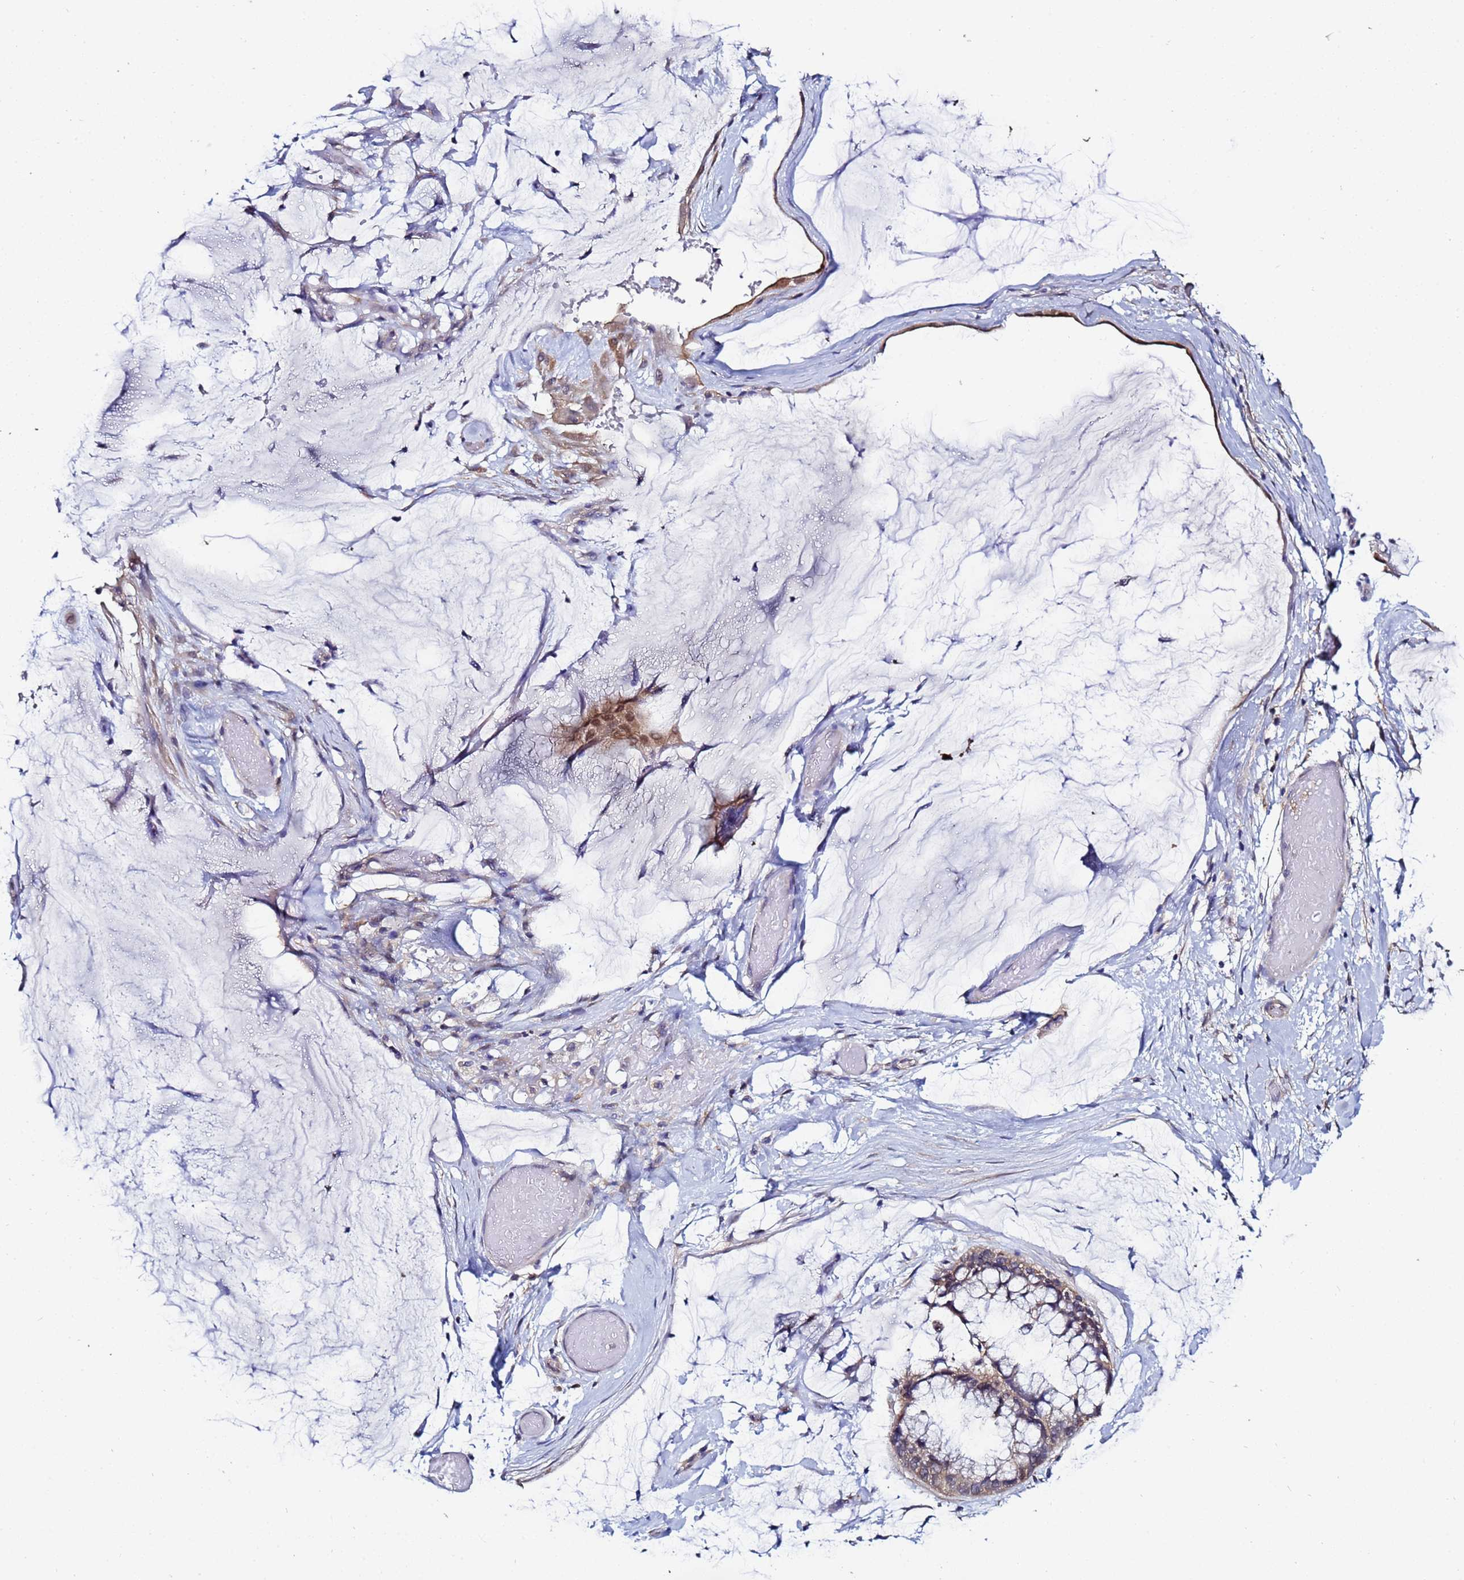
{"staining": {"intensity": "moderate", "quantity": ">75%", "location": "cytoplasmic/membranous,nuclear"}, "tissue": "ovarian cancer", "cell_type": "Tumor cells", "image_type": "cancer", "snomed": [{"axis": "morphology", "description": "Cystadenocarcinoma, mucinous, NOS"}, {"axis": "topography", "description": "Ovary"}], "caption": "Immunohistochemistry (IHC) photomicrograph of mucinous cystadenocarcinoma (ovarian) stained for a protein (brown), which shows medium levels of moderate cytoplasmic/membranous and nuclear staining in about >75% of tumor cells.", "gene": "NAXE", "patient": {"sex": "female", "age": 39}}